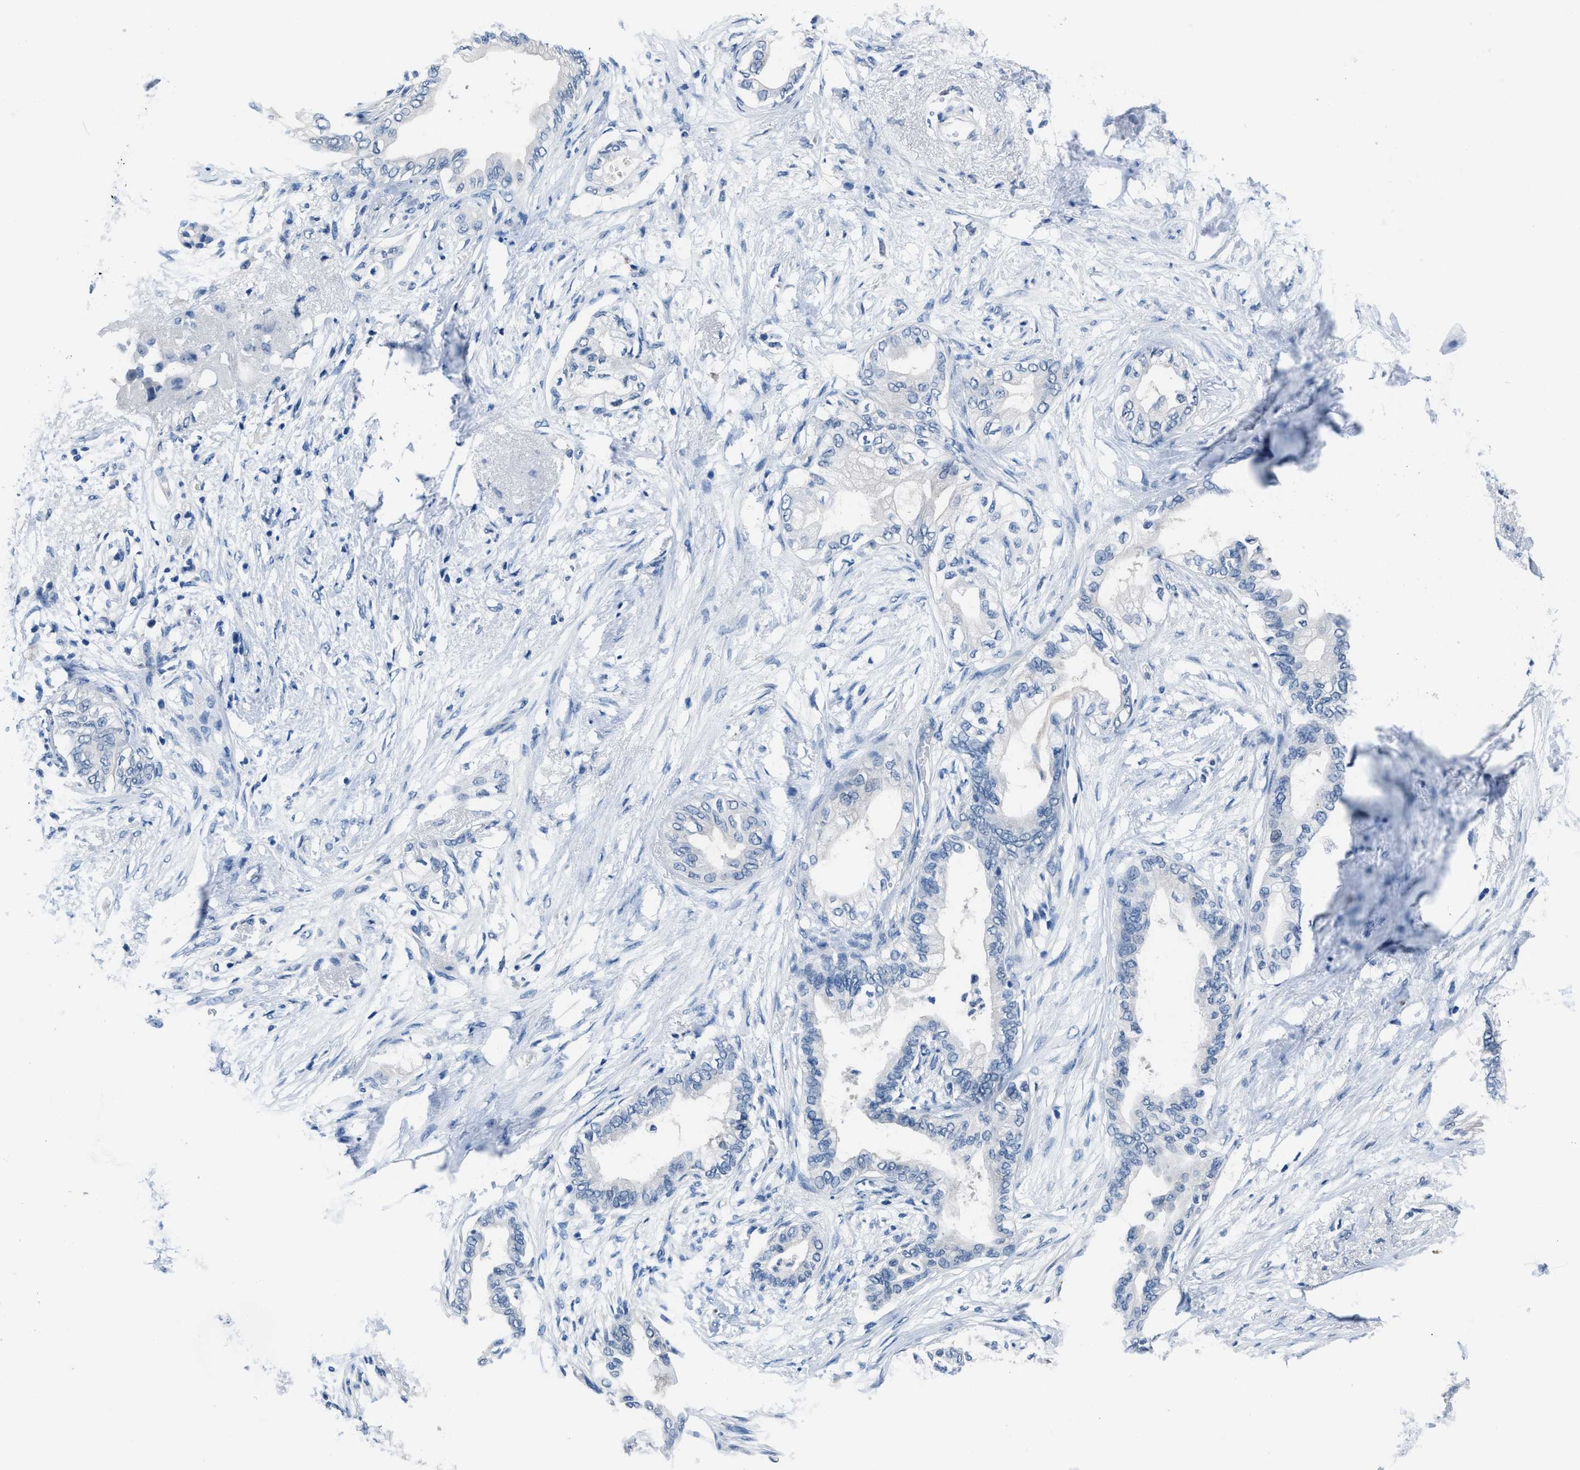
{"staining": {"intensity": "negative", "quantity": "none", "location": "none"}, "tissue": "pancreatic cancer", "cell_type": "Tumor cells", "image_type": "cancer", "snomed": [{"axis": "morphology", "description": "Normal tissue, NOS"}, {"axis": "morphology", "description": "Adenocarcinoma, NOS"}, {"axis": "topography", "description": "Pancreas"}, {"axis": "topography", "description": "Duodenum"}], "caption": "Human pancreatic cancer stained for a protein using immunohistochemistry demonstrates no expression in tumor cells.", "gene": "NUDT5", "patient": {"sex": "female", "age": 60}}